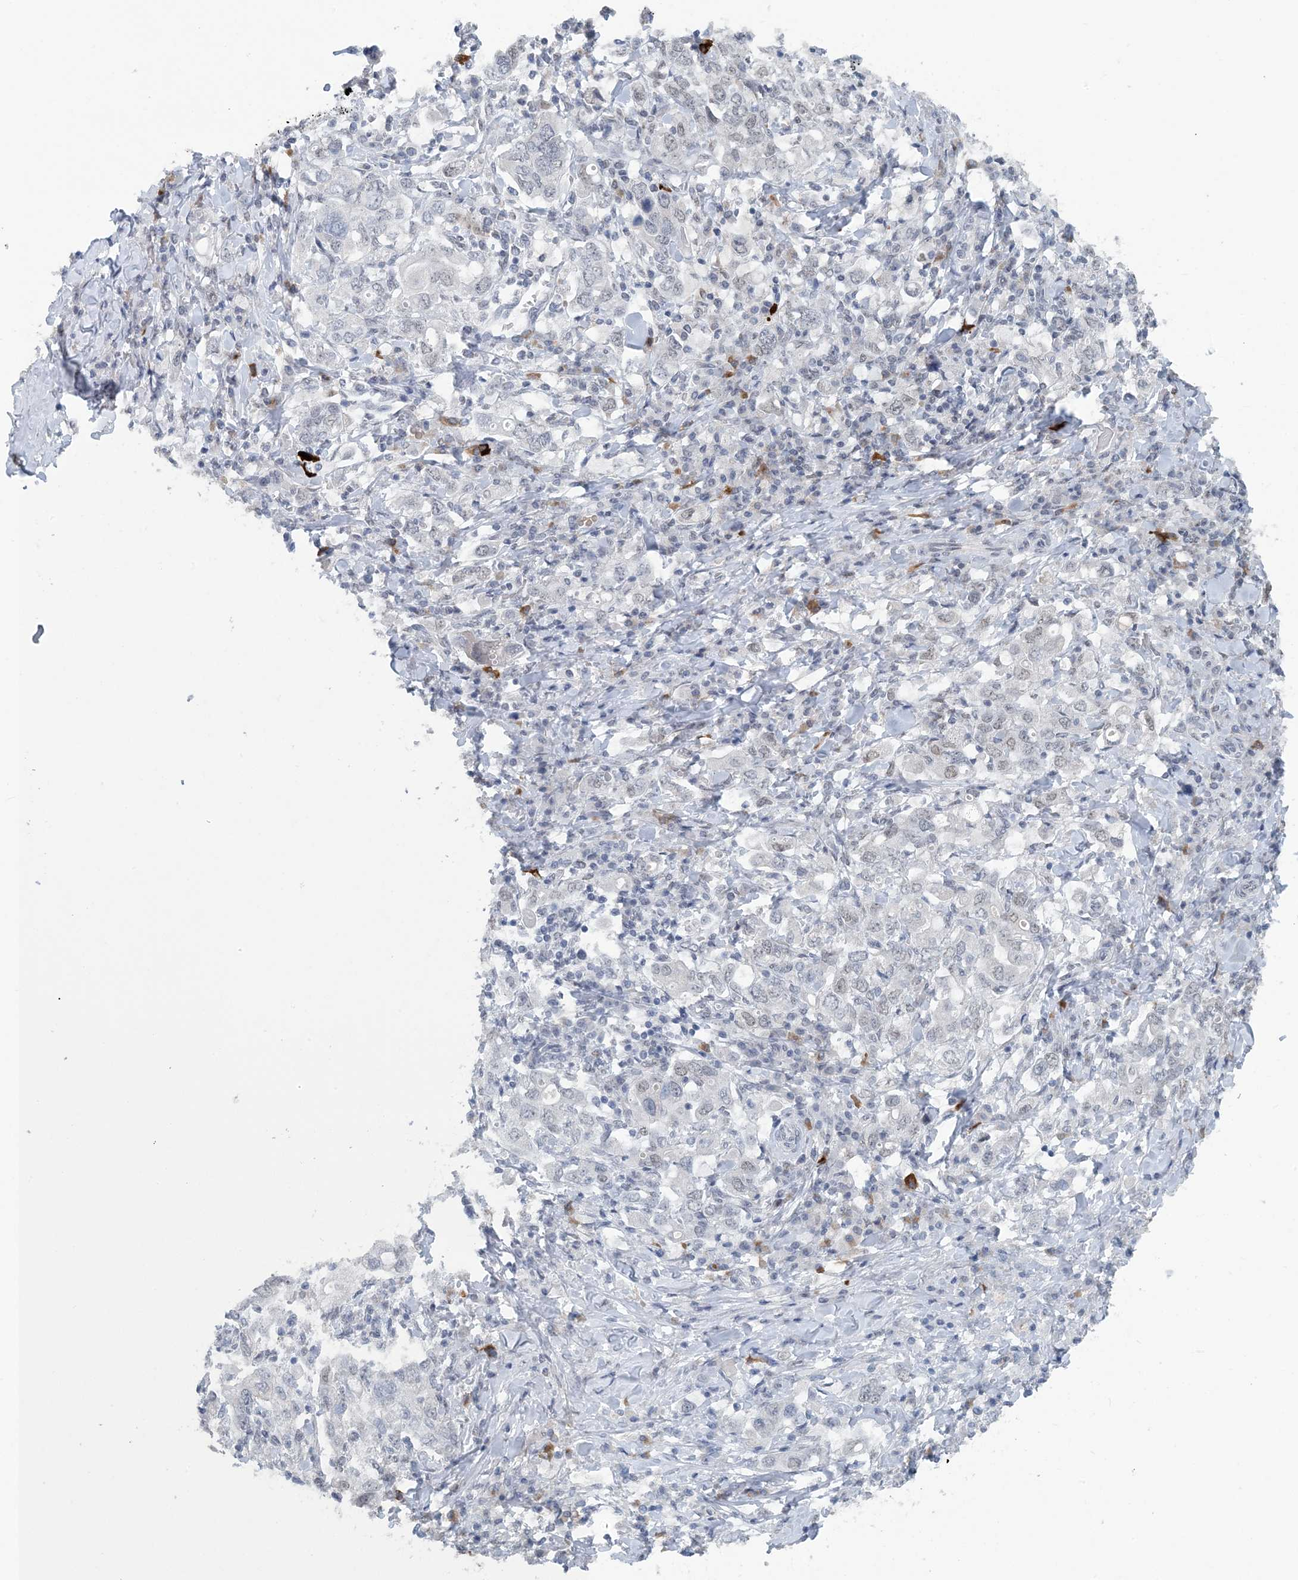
{"staining": {"intensity": "negative", "quantity": "none", "location": "none"}, "tissue": "stomach cancer", "cell_type": "Tumor cells", "image_type": "cancer", "snomed": [{"axis": "morphology", "description": "Adenocarcinoma, NOS"}, {"axis": "topography", "description": "Stomach, upper"}], "caption": "IHC micrograph of human adenocarcinoma (stomach) stained for a protein (brown), which displays no positivity in tumor cells. (DAB IHC with hematoxylin counter stain).", "gene": "MBD2", "patient": {"sex": "male", "age": 62}}